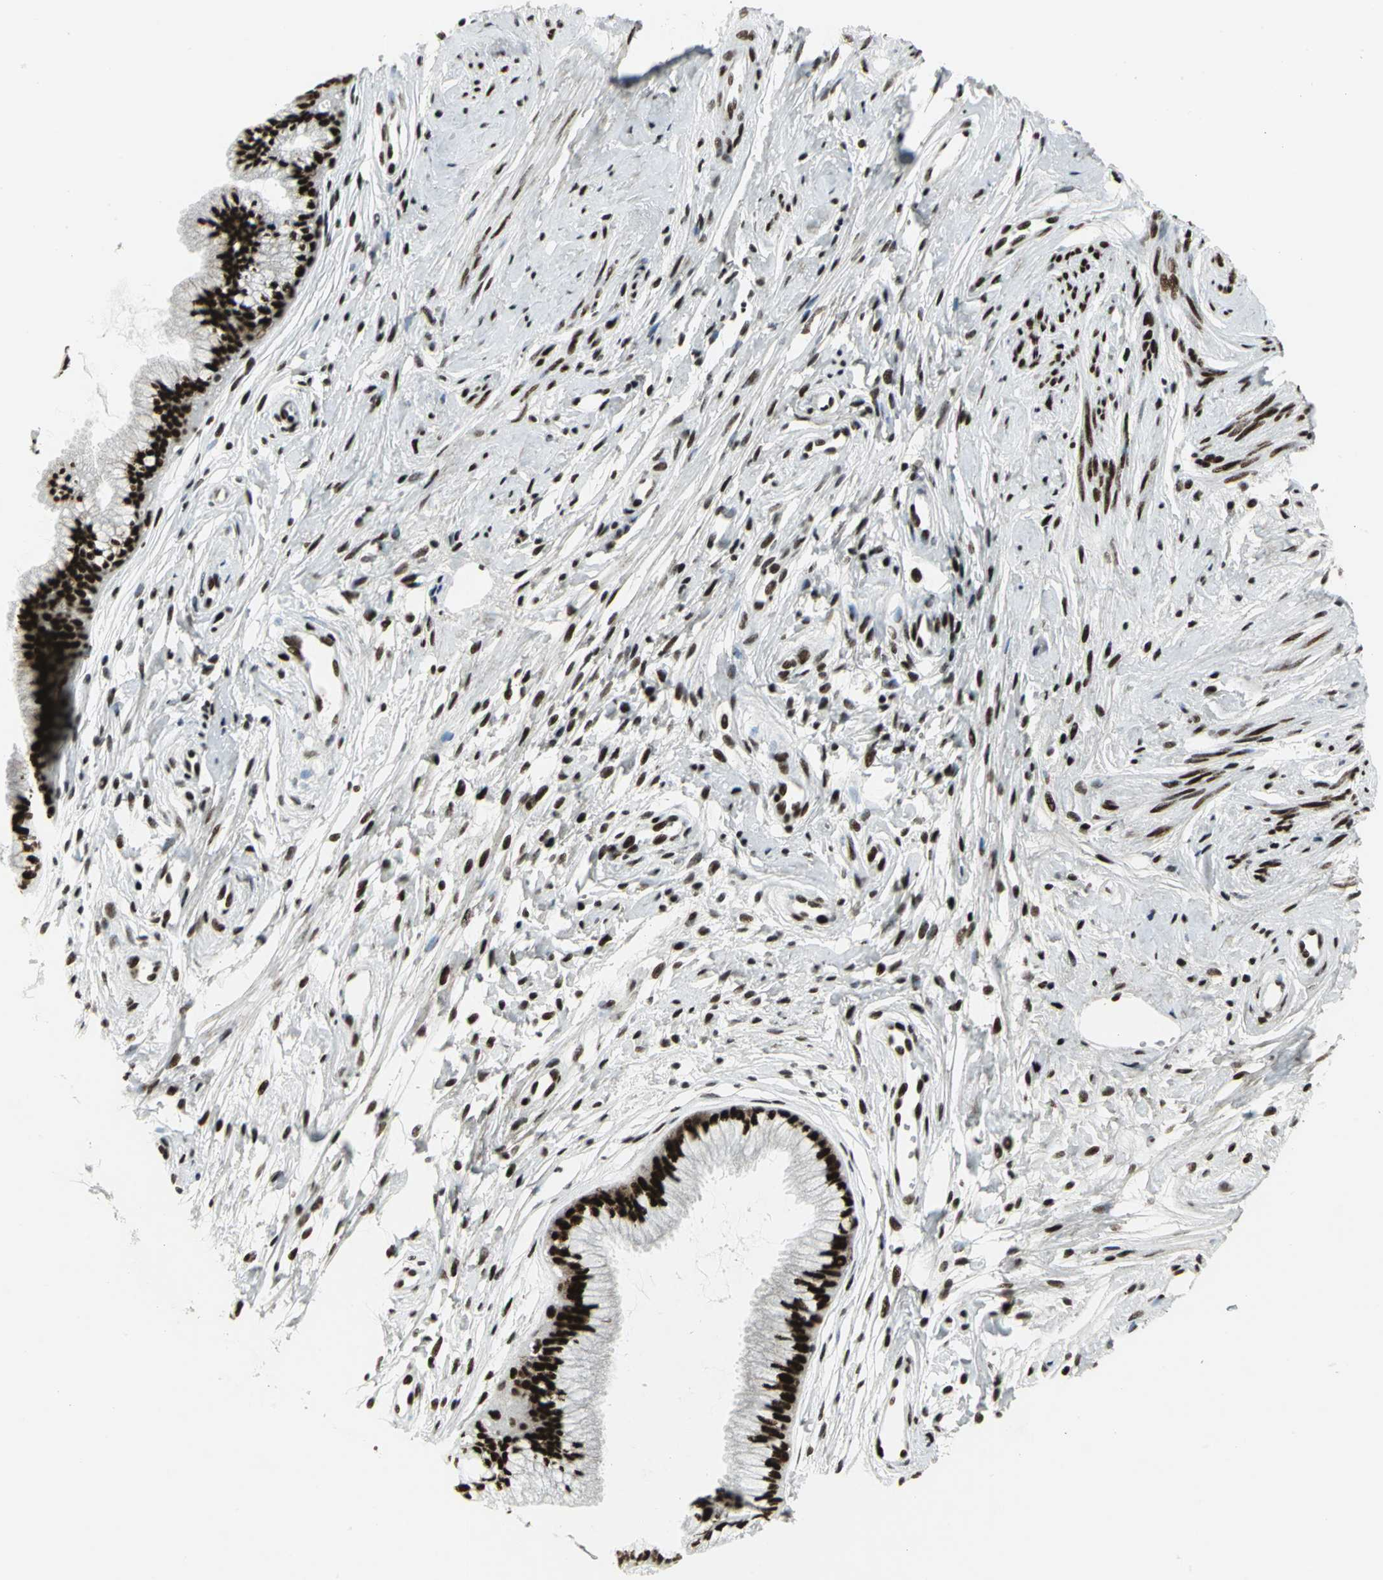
{"staining": {"intensity": "strong", "quantity": ">75%", "location": "nuclear"}, "tissue": "cervix", "cell_type": "Glandular cells", "image_type": "normal", "snomed": [{"axis": "morphology", "description": "Normal tissue, NOS"}, {"axis": "topography", "description": "Cervix"}], "caption": "This image displays IHC staining of normal cervix, with high strong nuclear positivity in about >75% of glandular cells.", "gene": "SMARCA4", "patient": {"sex": "female", "age": 39}}